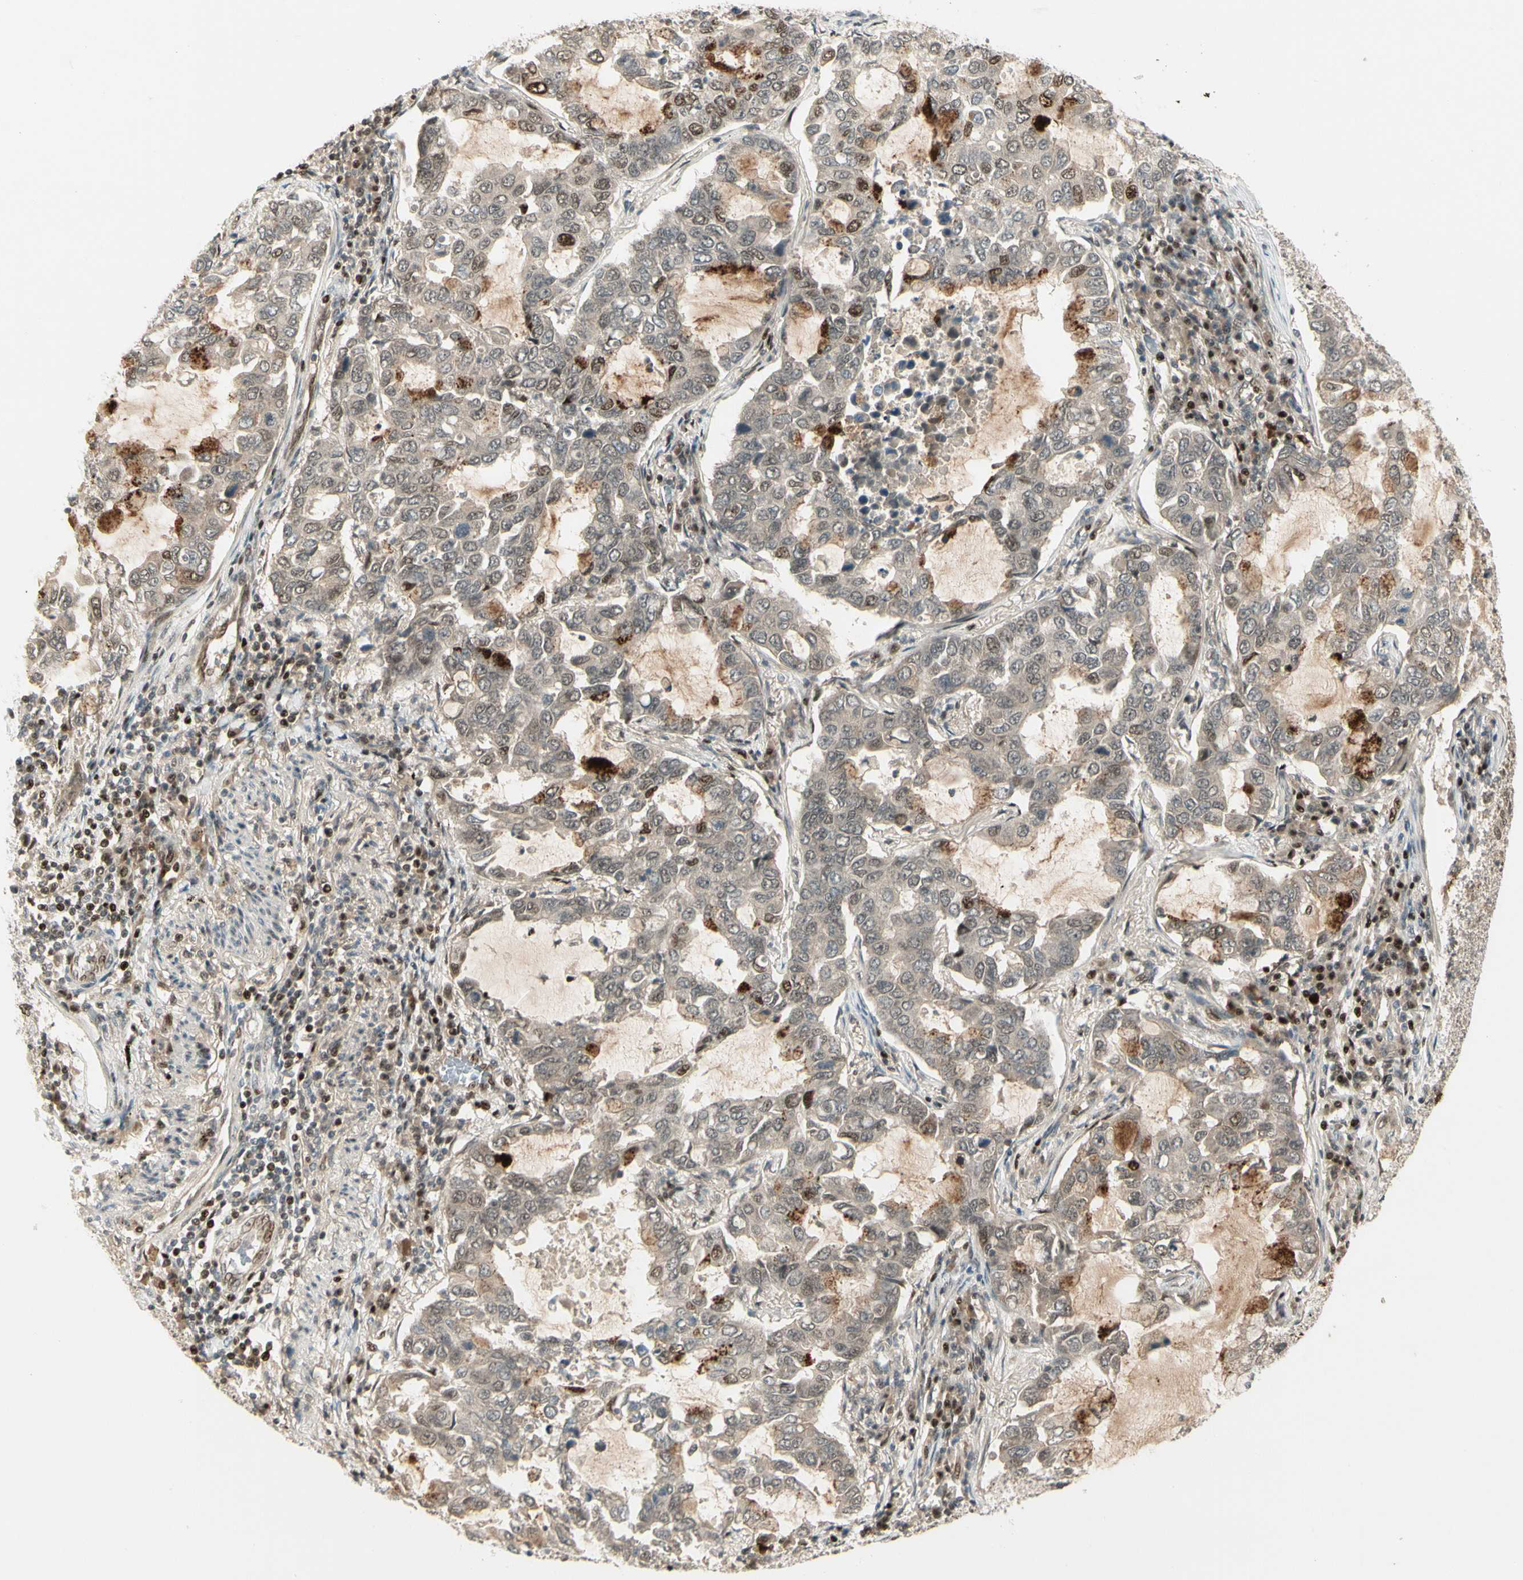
{"staining": {"intensity": "strong", "quantity": "25%-75%", "location": "nuclear"}, "tissue": "lung cancer", "cell_type": "Tumor cells", "image_type": "cancer", "snomed": [{"axis": "morphology", "description": "Adenocarcinoma, NOS"}, {"axis": "topography", "description": "Lung"}], "caption": "The immunohistochemical stain highlights strong nuclear staining in tumor cells of lung cancer (adenocarcinoma) tissue. Nuclei are stained in blue.", "gene": "CDK11A", "patient": {"sex": "male", "age": 64}}